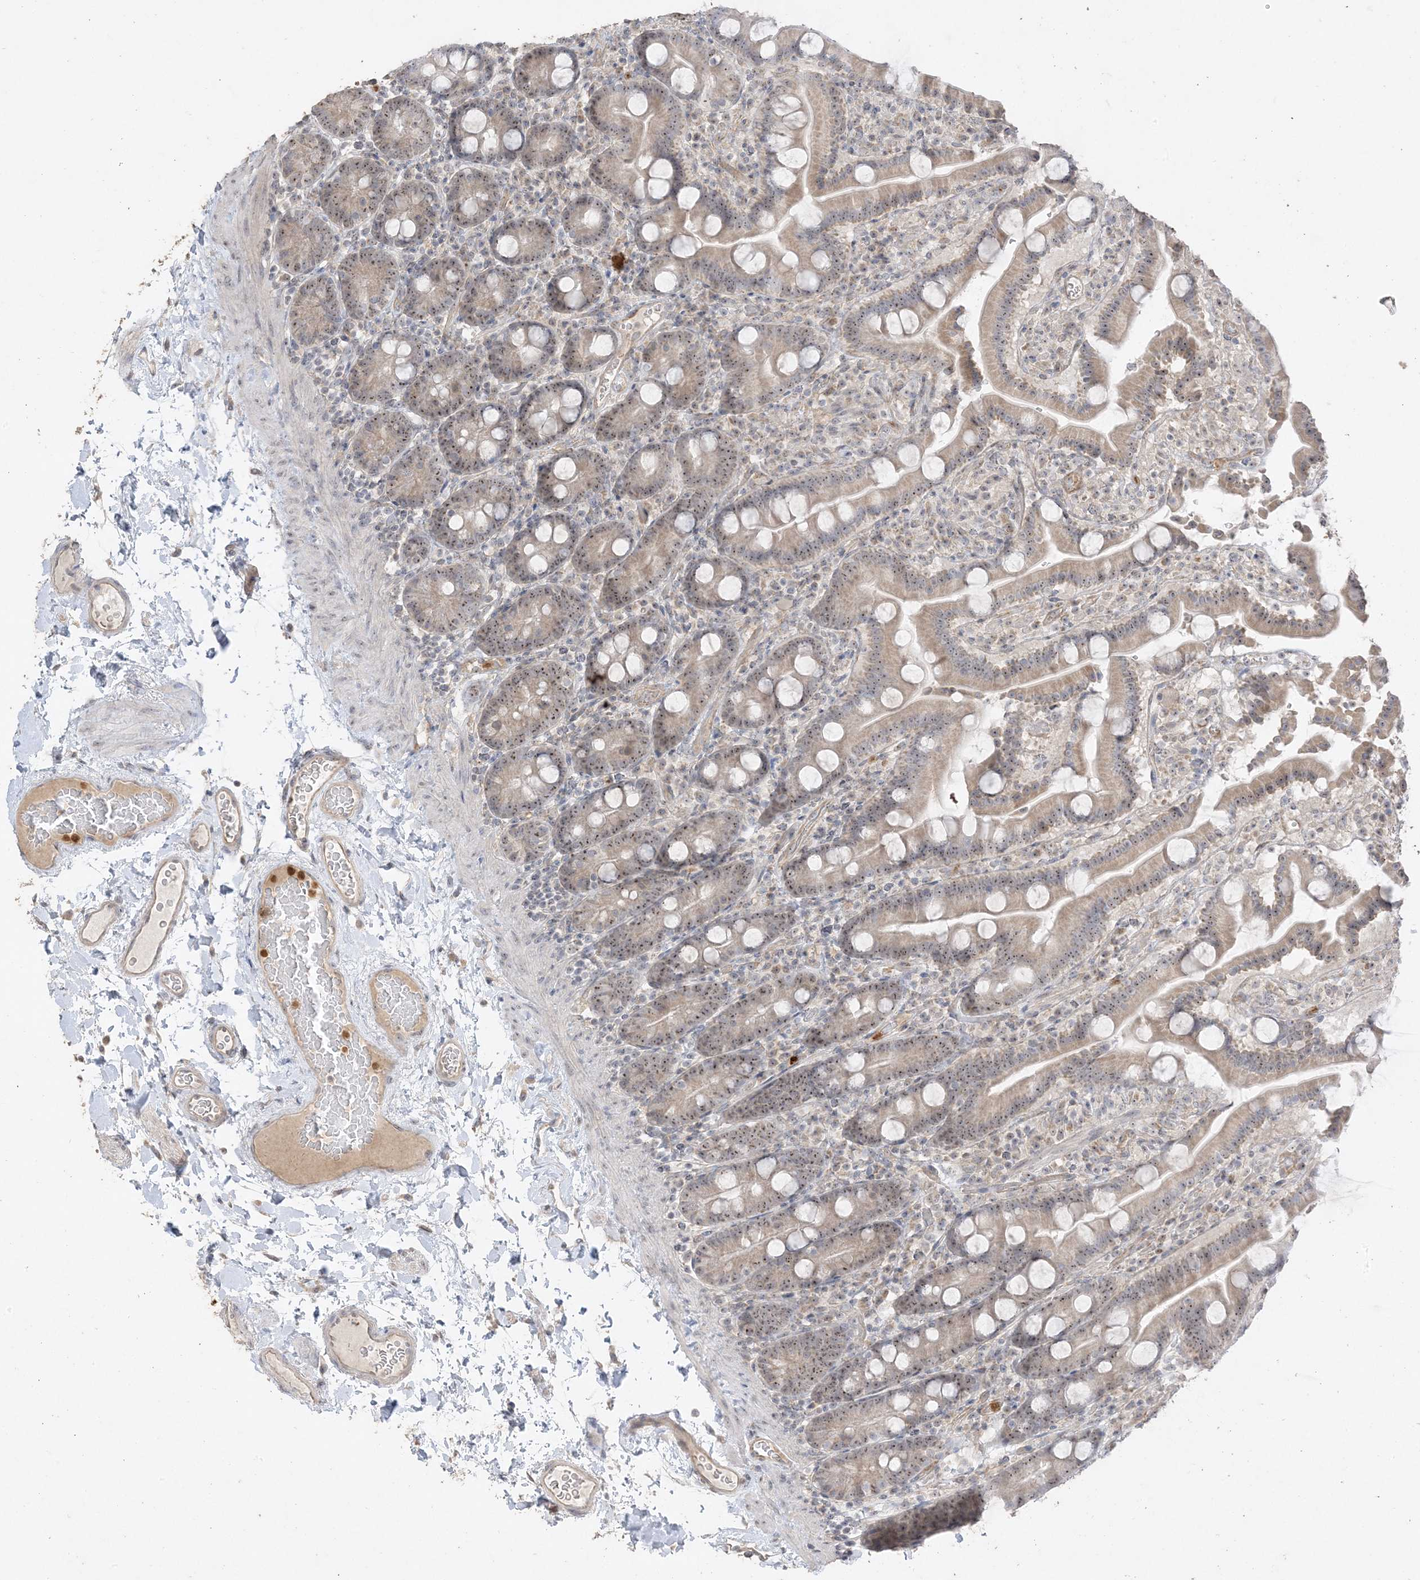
{"staining": {"intensity": "weak", "quantity": ">75%", "location": "cytoplasmic/membranous,nuclear"}, "tissue": "duodenum", "cell_type": "Glandular cells", "image_type": "normal", "snomed": [{"axis": "morphology", "description": "Normal tissue, NOS"}, {"axis": "topography", "description": "Duodenum"}], "caption": "Immunohistochemistry (IHC) (DAB) staining of benign duodenum exhibits weak cytoplasmic/membranous,nuclear protein positivity in about >75% of glandular cells. (DAB (3,3'-diaminobenzidine) IHC, brown staining for protein, blue staining for nuclei).", "gene": "DDX18", "patient": {"sex": "male", "age": 55}}